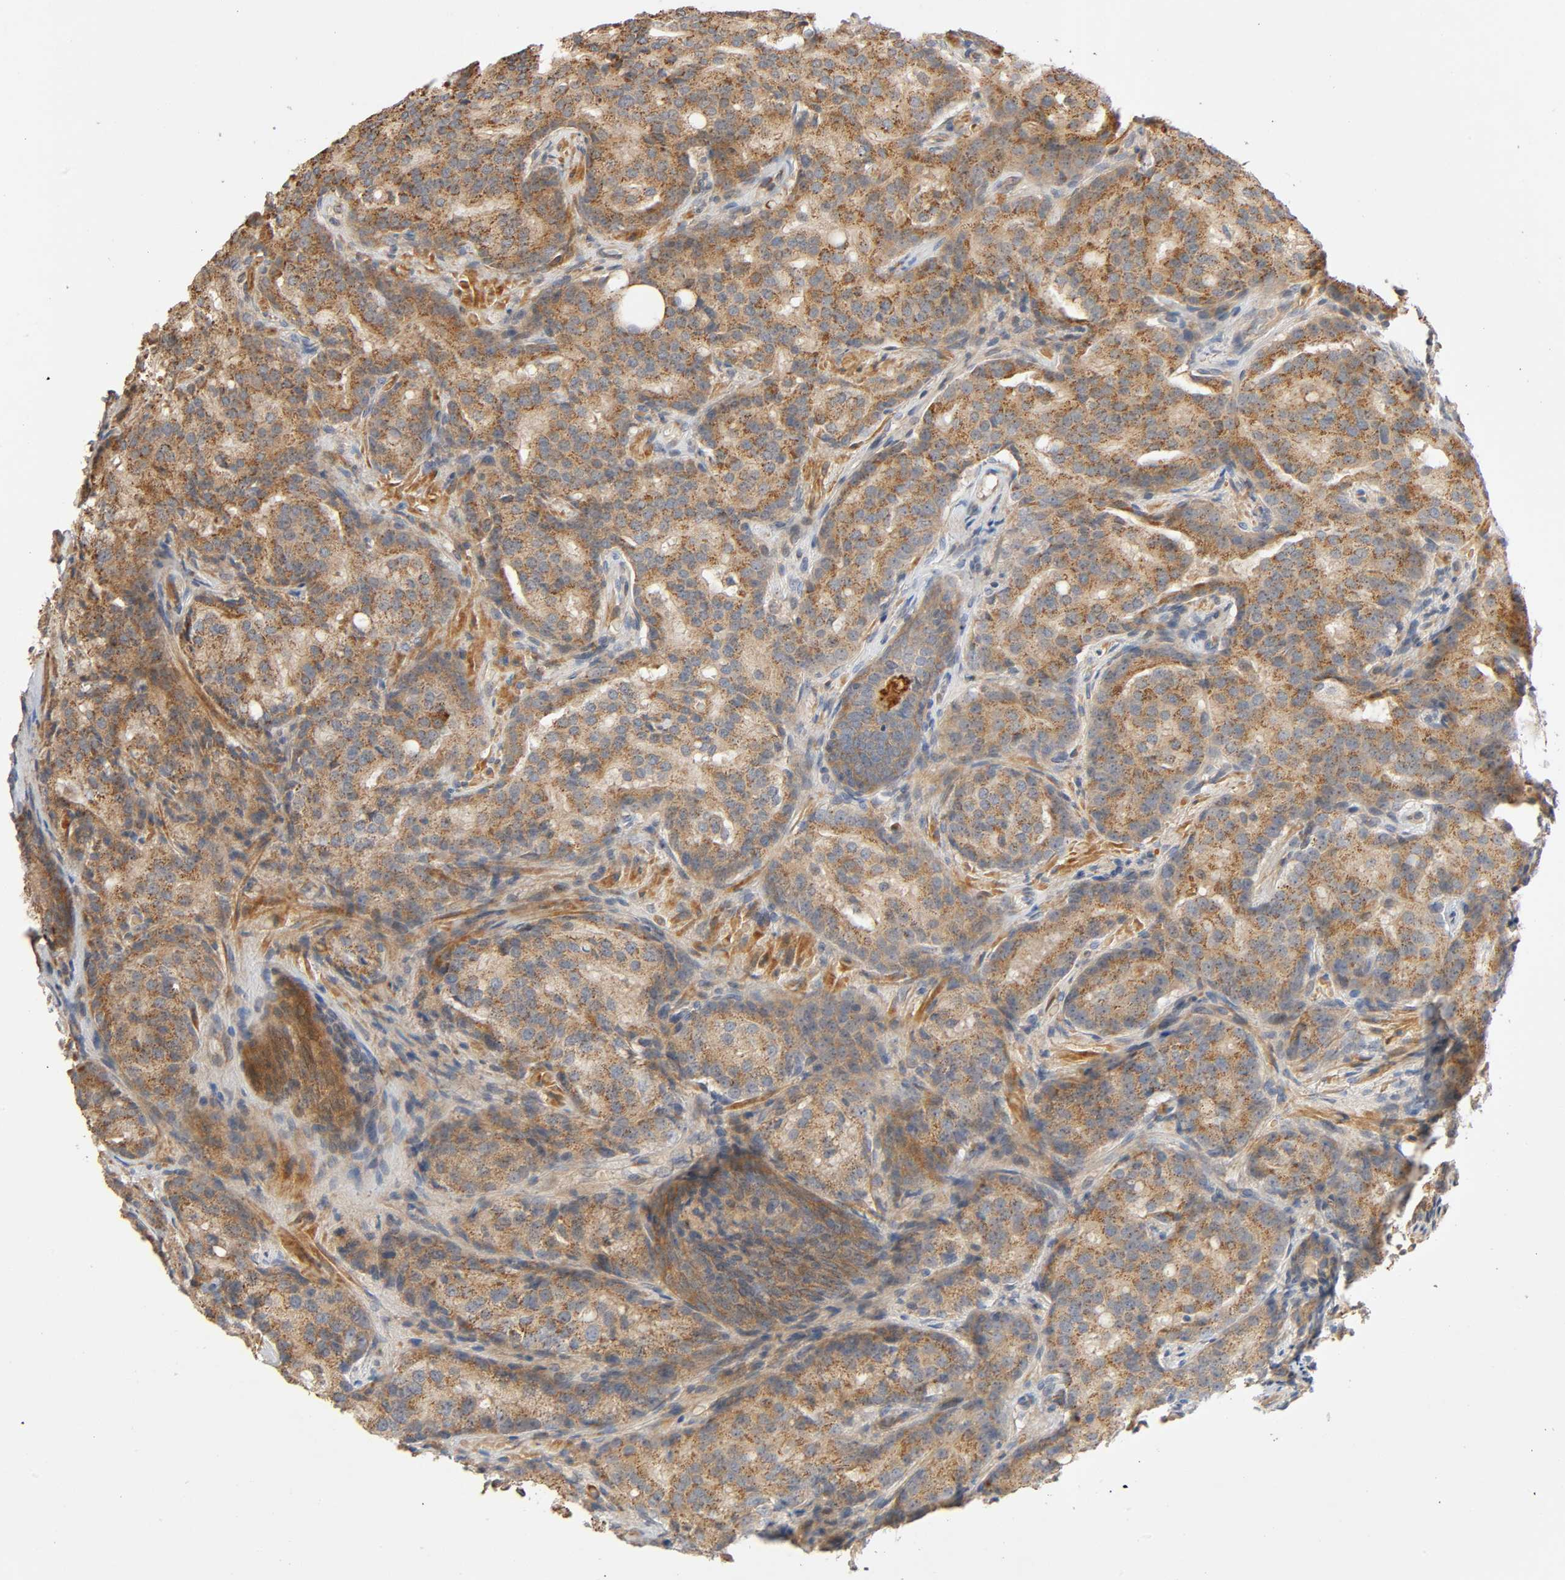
{"staining": {"intensity": "moderate", "quantity": ">75%", "location": "cytoplasmic/membranous"}, "tissue": "prostate cancer", "cell_type": "Tumor cells", "image_type": "cancer", "snomed": [{"axis": "morphology", "description": "Adenocarcinoma, High grade"}, {"axis": "topography", "description": "Prostate"}], "caption": "IHC of human high-grade adenocarcinoma (prostate) demonstrates medium levels of moderate cytoplasmic/membranous expression in approximately >75% of tumor cells.", "gene": "SGSM1", "patient": {"sex": "male", "age": 72}}